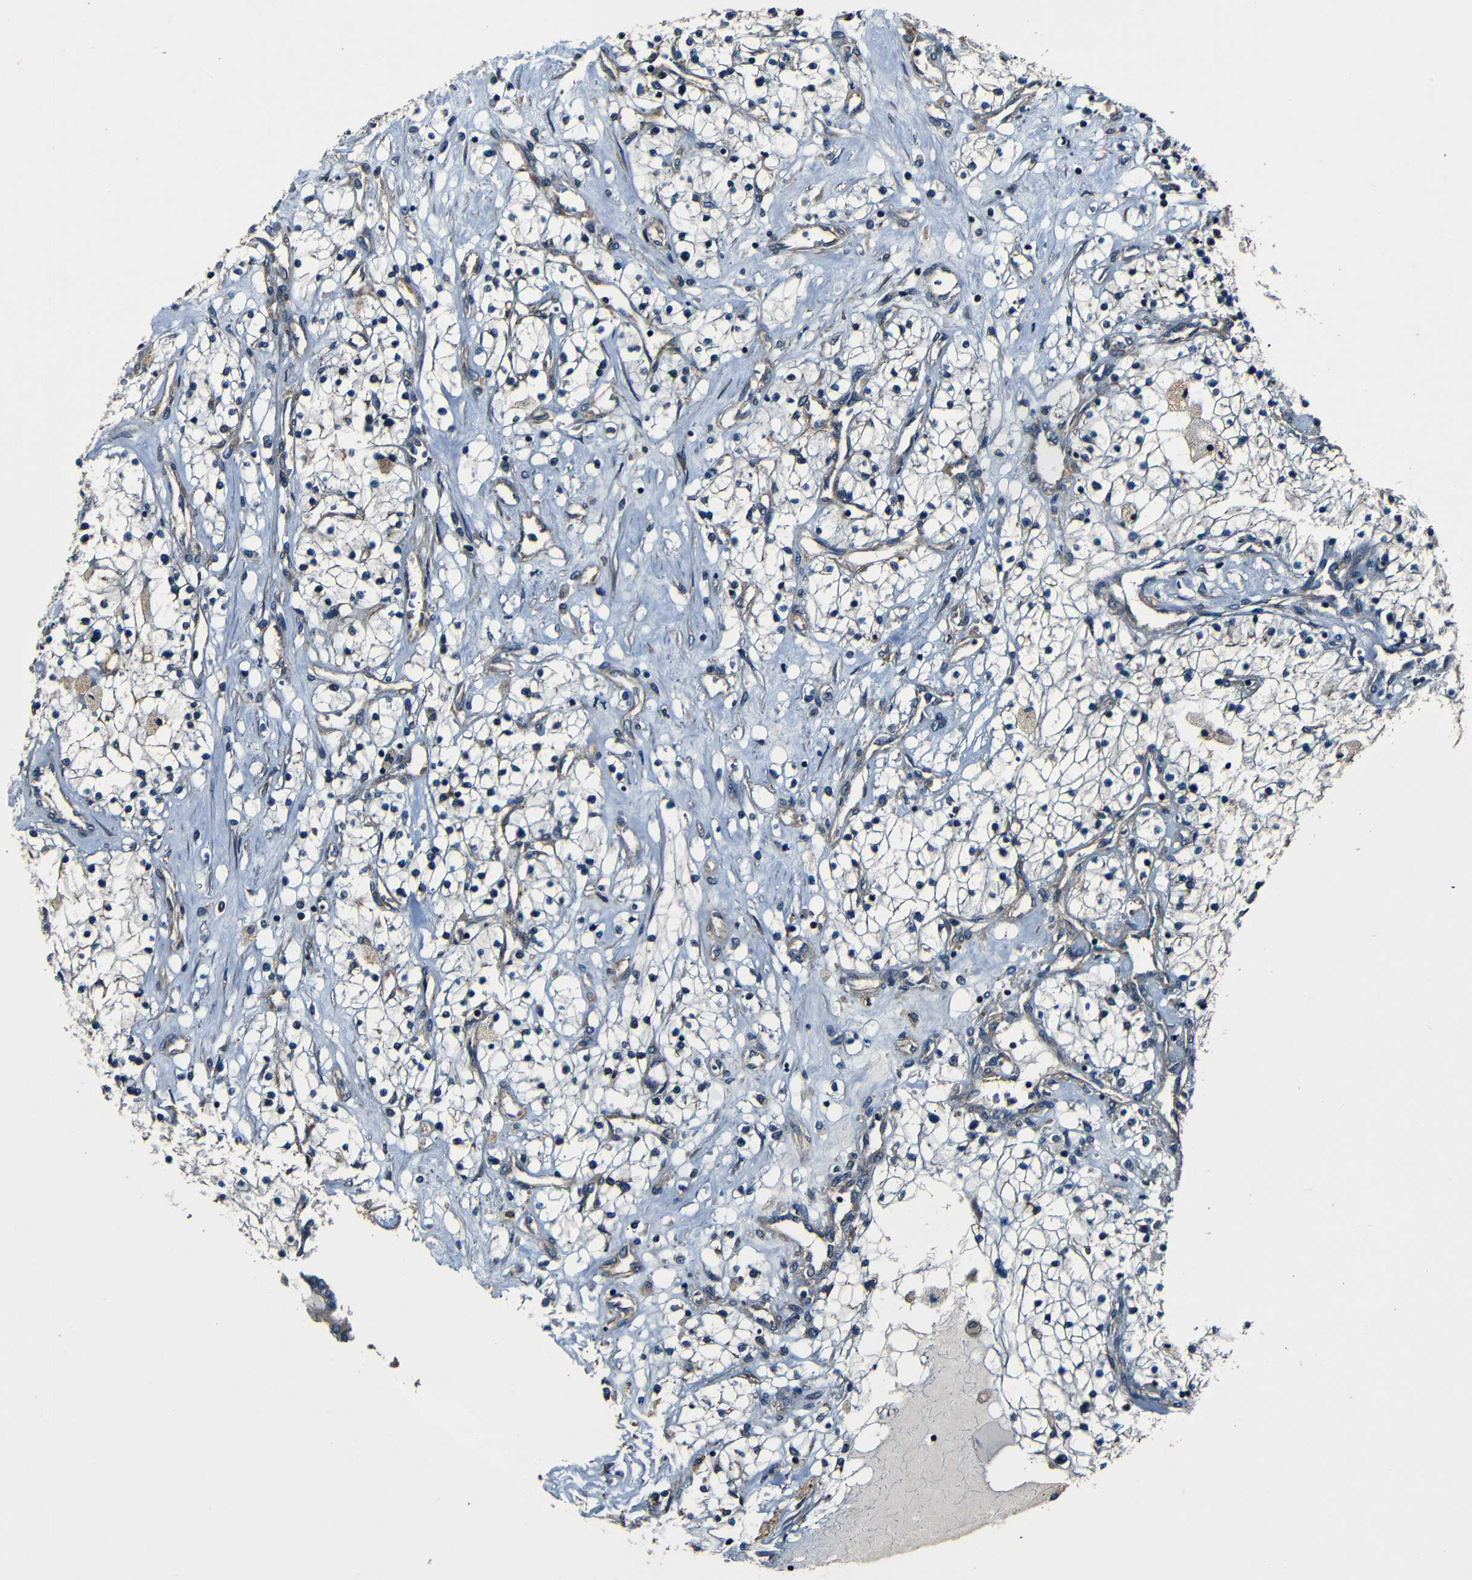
{"staining": {"intensity": "weak", "quantity": "<25%", "location": "nuclear"}, "tissue": "renal cancer", "cell_type": "Tumor cells", "image_type": "cancer", "snomed": [{"axis": "morphology", "description": "Adenocarcinoma, NOS"}, {"axis": "topography", "description": "Kidney"}], "caption": "Immunohistochemistry (IHC) image of renal cancer stained for a protein (brown), which shows no expression in tumor cells.", "gene": "NCBP3", "patient": {"sex": "male", "age": 68}}